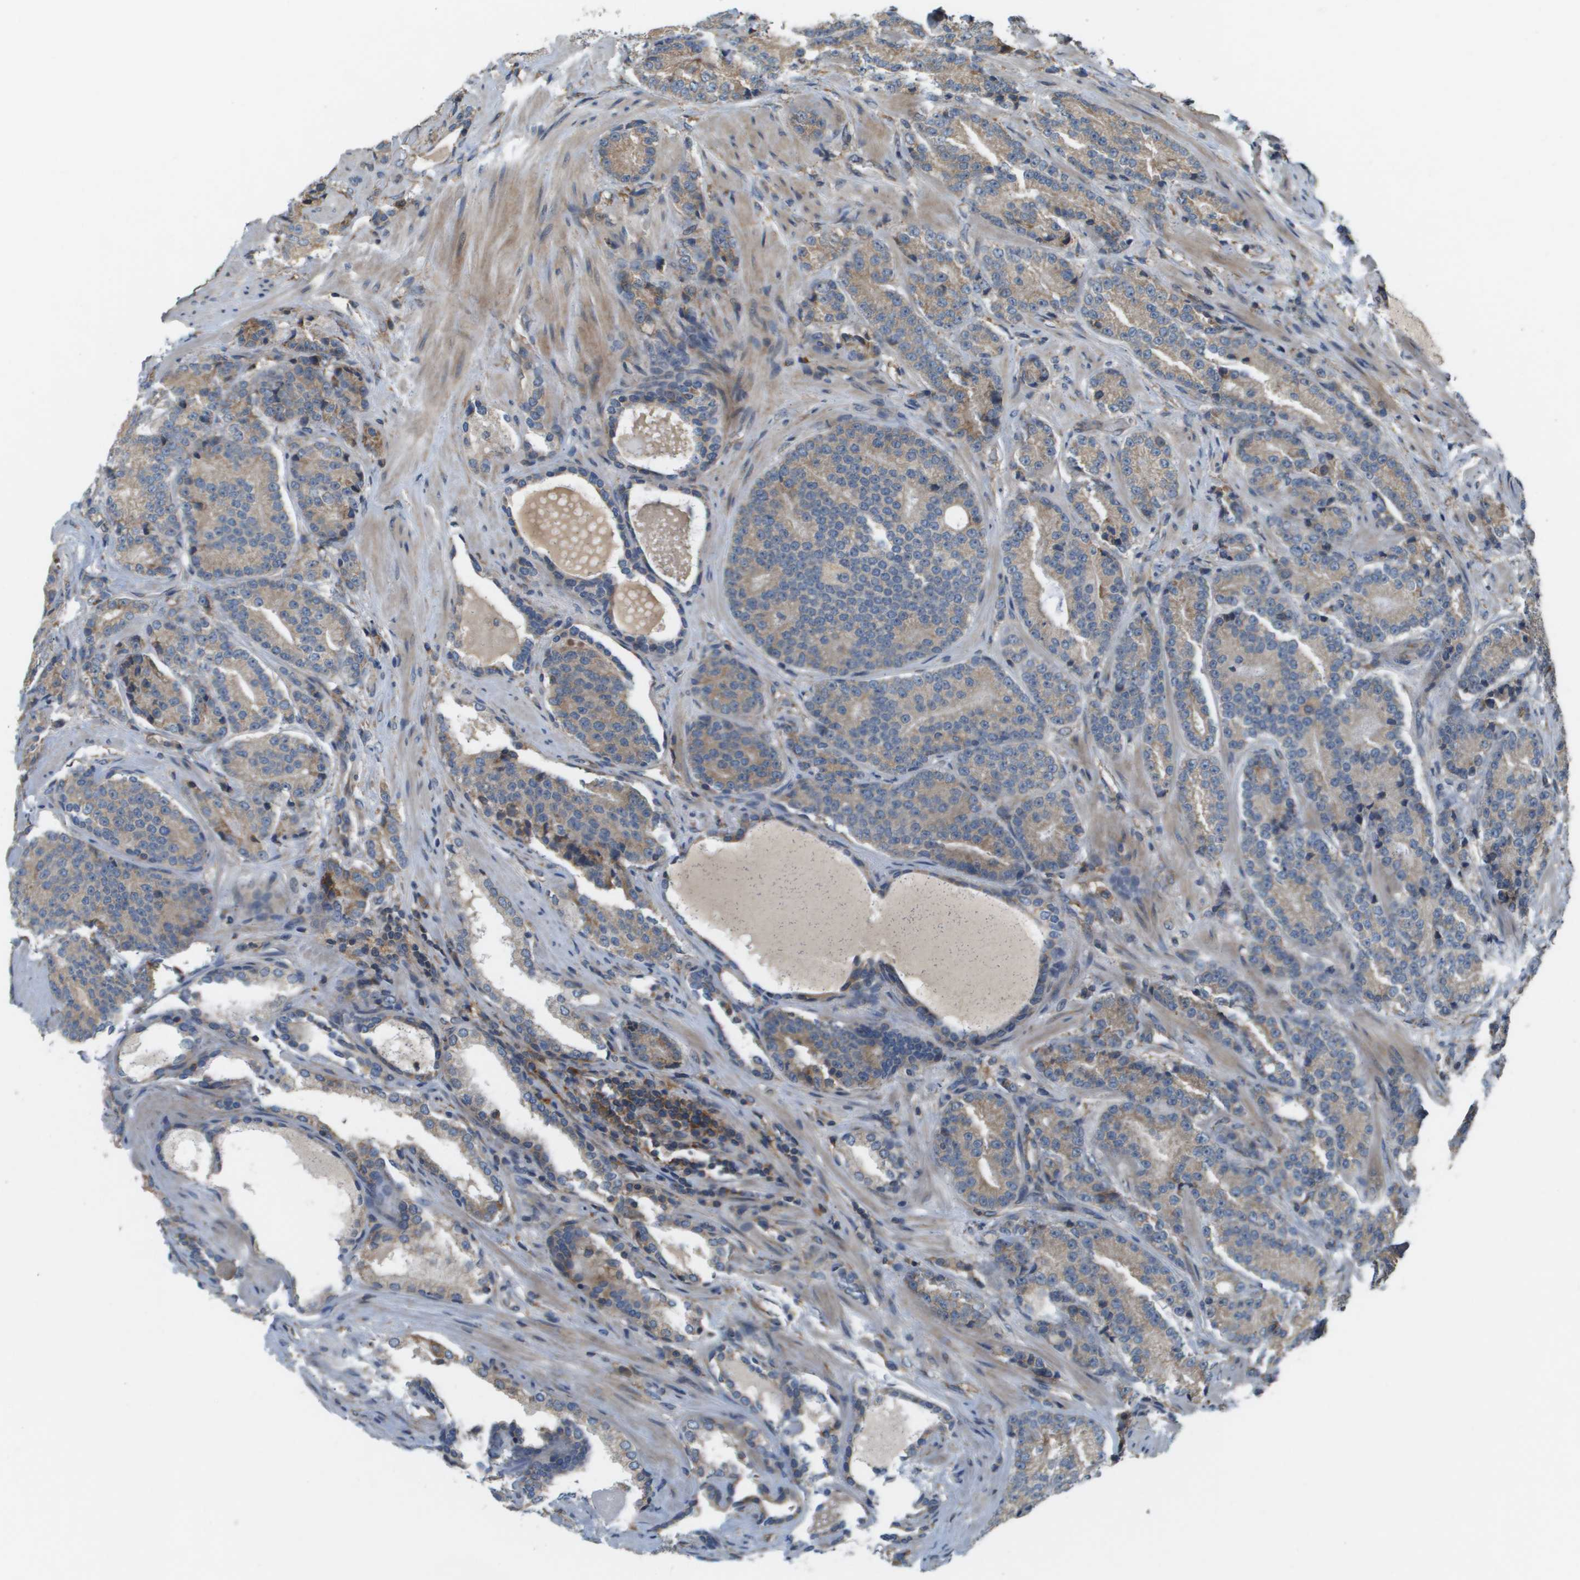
{"staining": {"intensity": "weak", "quantity": "25%-75%", "location": "cytoplasmic/membranous"}, "tissue": "prostate cancer", "cell_type": "Tumor cells", "image_type": "cancer", "snomed": [{"axis": "morphology", "description": "Adenocarcinoma, High grade"}, {"axis": "topography", "description": "Prostate"}], "caption": "IHC photomicrograph of neoplastic tissue: adenocarcinoma (high-grade) (prostate) stained using IHC reveals low levels of weak protein expression localized specifically in the cytoplasmic/membranous of tumor cells, appearing as a cytoplasmic/membranous brown color.", "gene": "SAMSN1", "patient": {"sex": "male", "age": 61}}